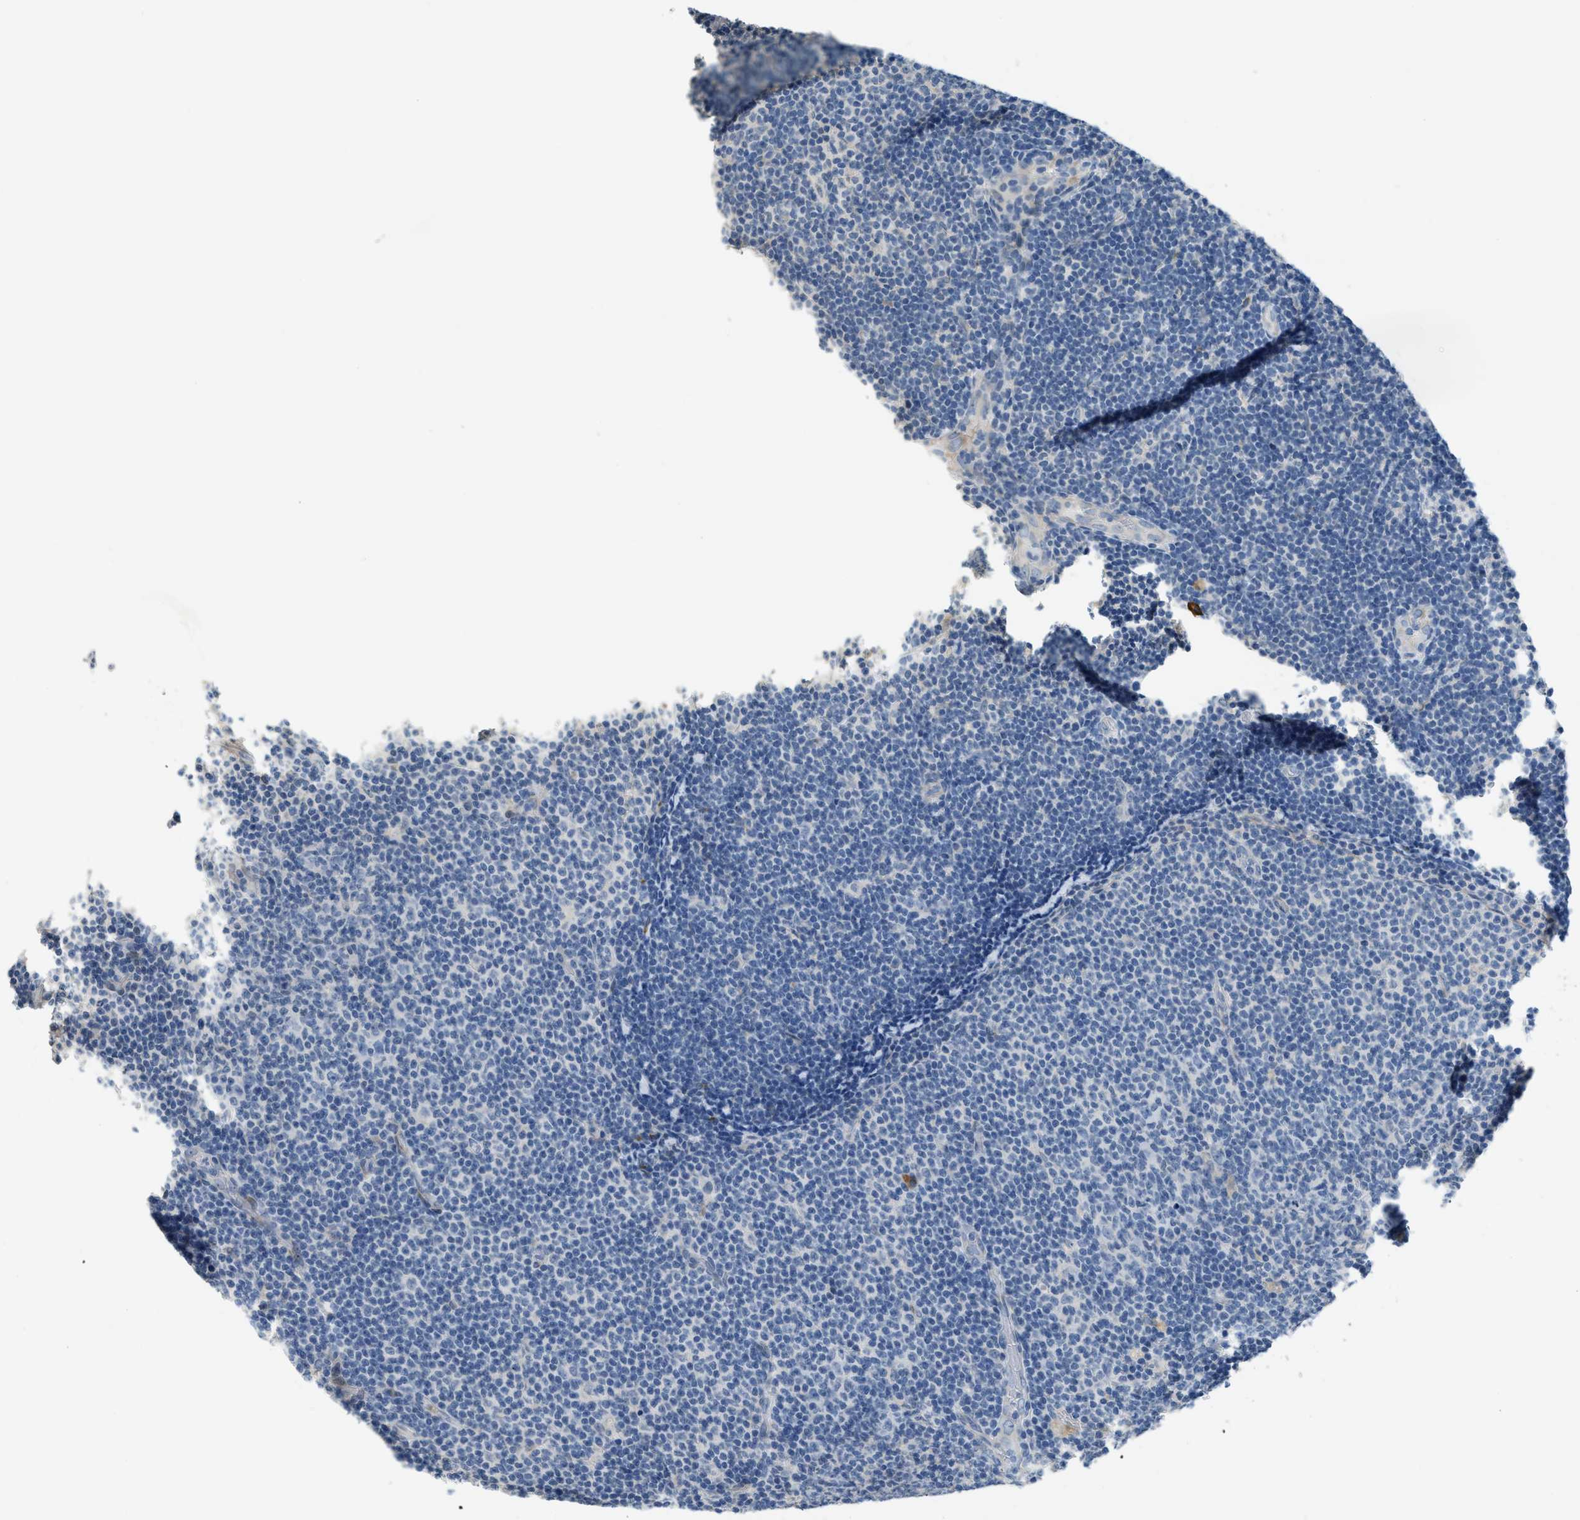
{"staining": {"intensity": "negative", "quantity": "none", "location": "none"}, "tissue": "lymphoma", "cell_type": "Tumor cells", "image_type": "cancer", "snomed": [{"axis": "morphology", "description": "Malignant lymphoma, non-Hodgkin's type, High grade"}, {"axis": "topography", "description": "Lymph node"}], "caption": "An image of lymphoma stained for a protein shows no brown staining in tumor cells.", "gene": "TMEM154", "patient": {"sex": "female", "age": 76}}